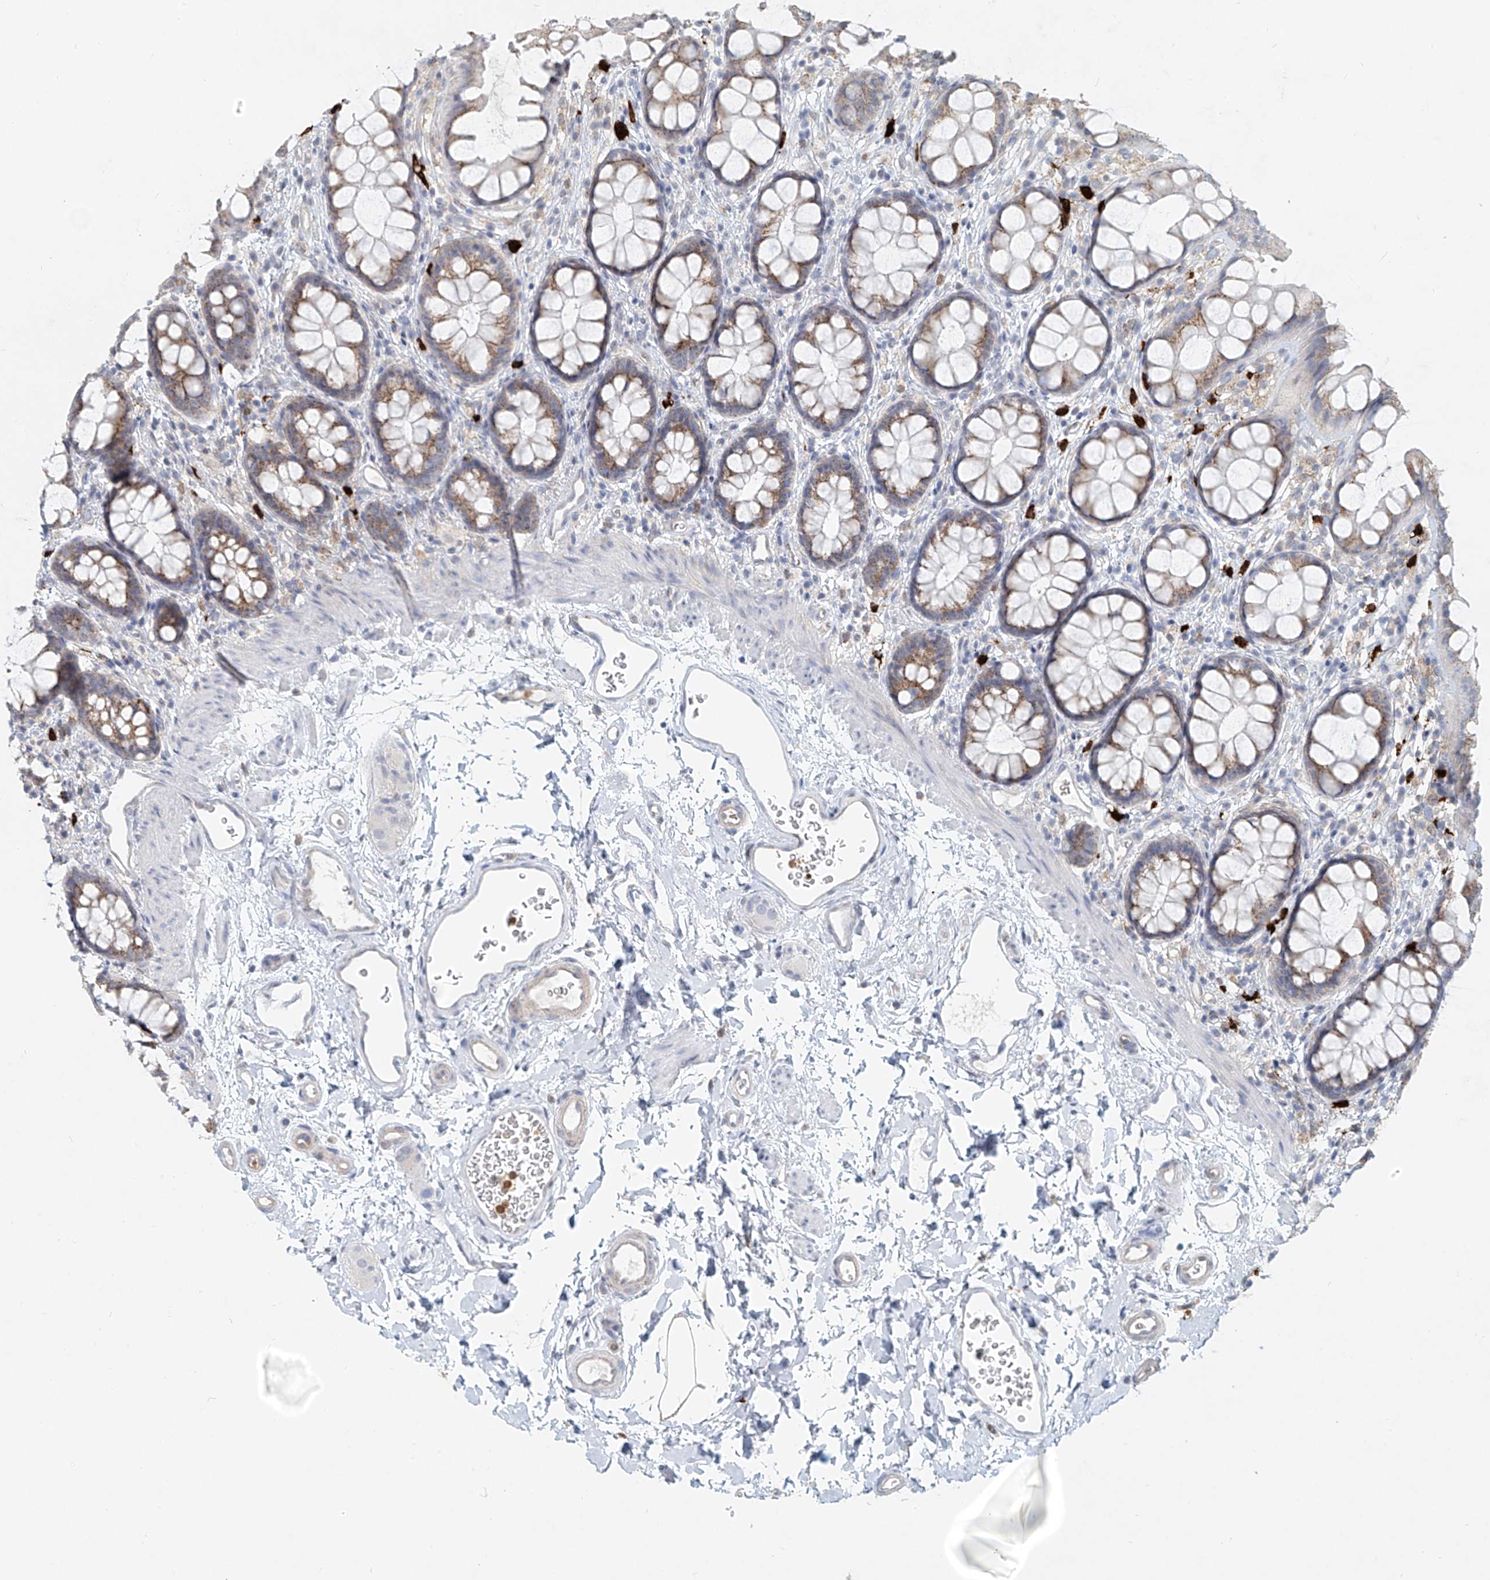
{"staining": {"intensity": "moderate", "quantity": "25%-75%", "location": "cytoplasmic/membranous"}, "tissue": "rectum", "cell_type": "Glandular cells", "image_type": "normal", "snomed": [{"axis": "morphology", "description": "Normal tissue, NOS"}, {"axis": "topography", "description": "Rectum"}], "caption": "Moderate cytoplasmic/membranous protein expression is identified in approximately 25%-75% of glandular cells in rectum. The staining was performed using DAB to visualize the protein expression in brown, while the nuclei were stained in blue with hematoxylin (Magnification: 20x).", "gene": "PTPRA", "patient": {"sex": "female", "age": 65}}